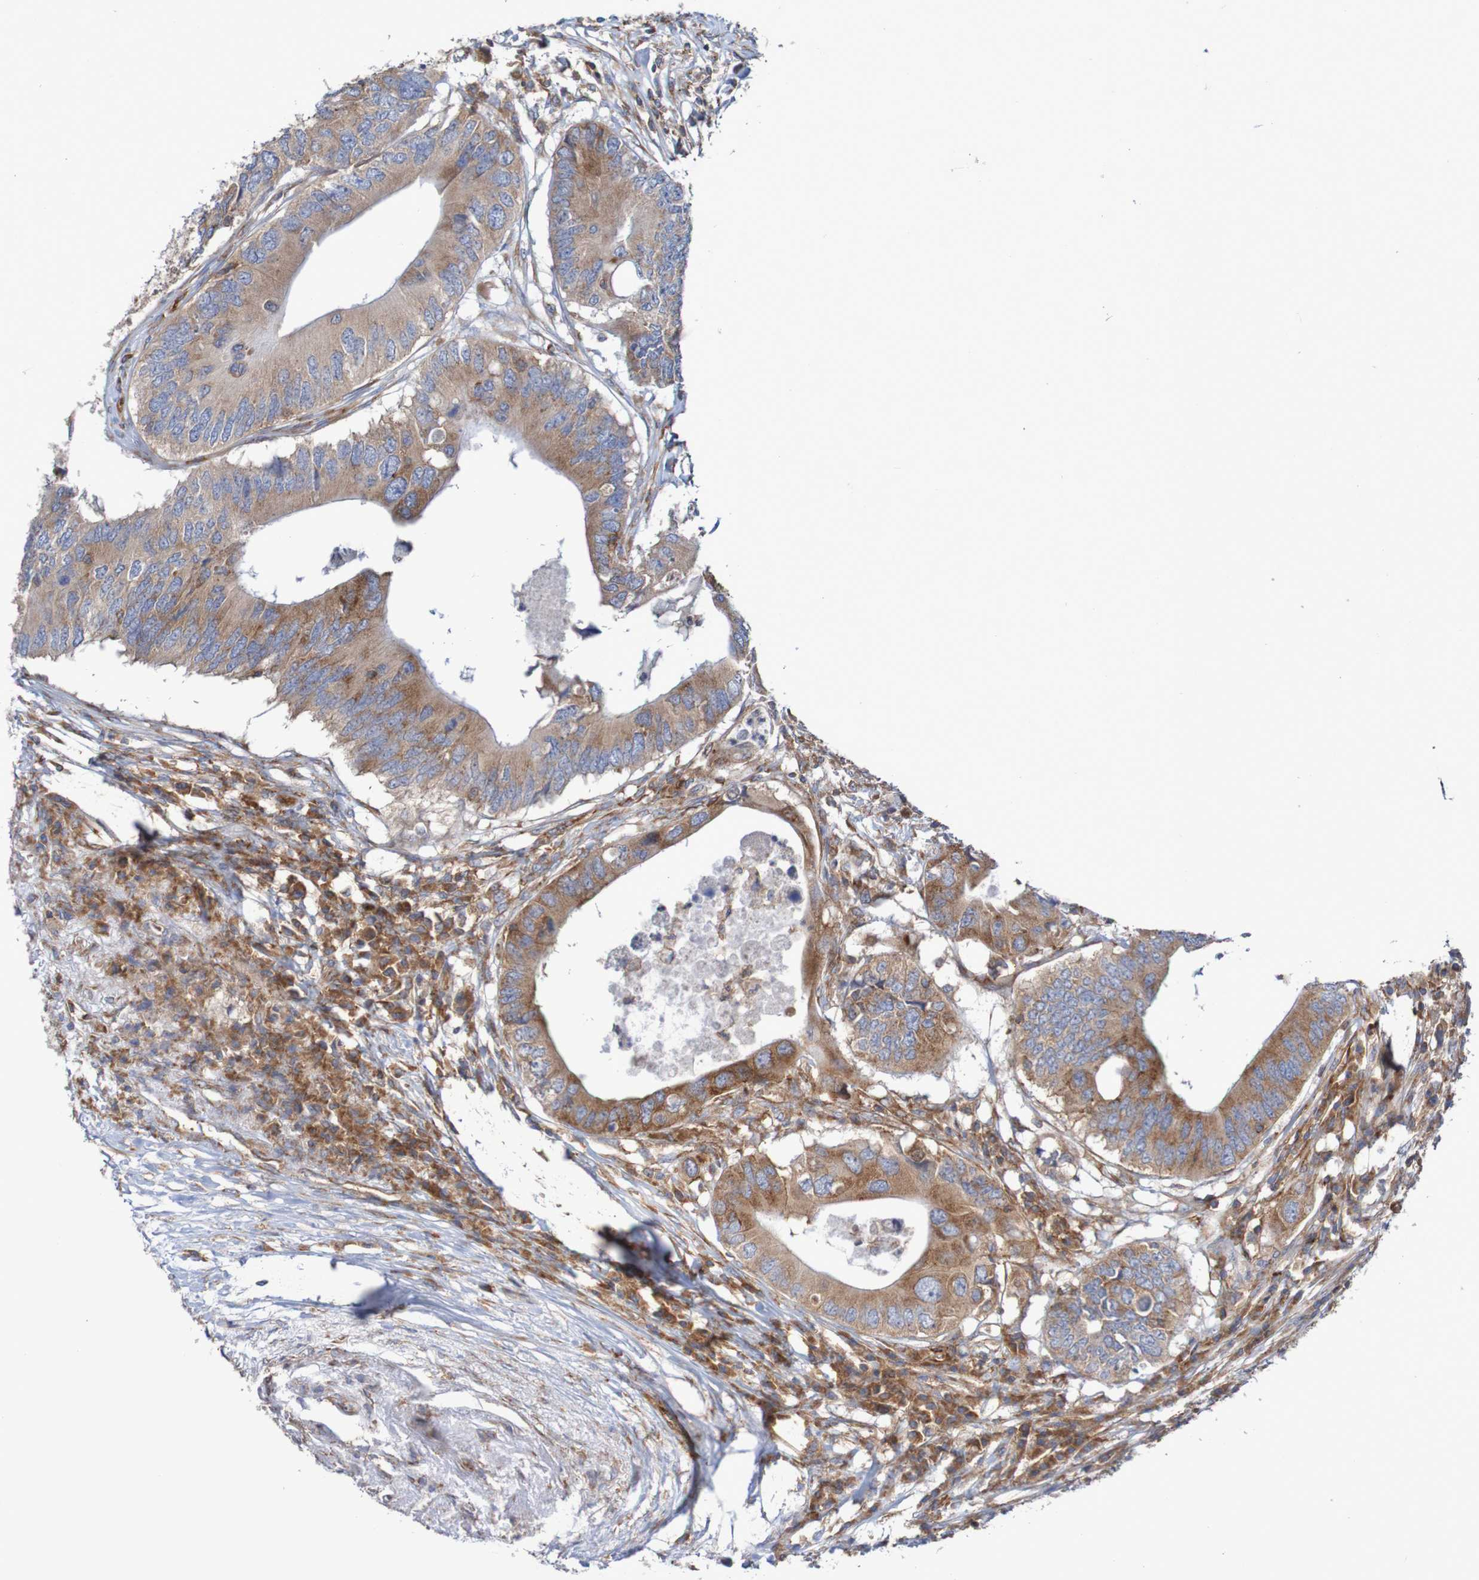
{"staining": {"intensity": "moderate", "quantity": ">75%", "location": "cytoplasmic/membranous"}, "tissue": "colorectal cancer", "cell_type": "Tumor cells", "image_type": "cancer", "snomed": [{"axis": "morphology", "description": "Adenocarcinoma, NOS"}, {"axis": "topography", "description": "Colon"}], "caption": "High-magnification brightfield microscopy of colorectal cancer stained with DAB (3,3'-diaminobenzidine) (brown) and counterstained with hematoxylin (blue). tumor cells exhibit moderate cytoplasmic/membranous positivity is identified in about>75% of cells. The protein of interest is stained brown, and the nuclei are stained in blue (DAB (3,3'-diaminobenzidine) IHC with brightfield microscopy, high magnification).", "gene": "FXR2", "patient": {"sex": "male", "age": 71}}